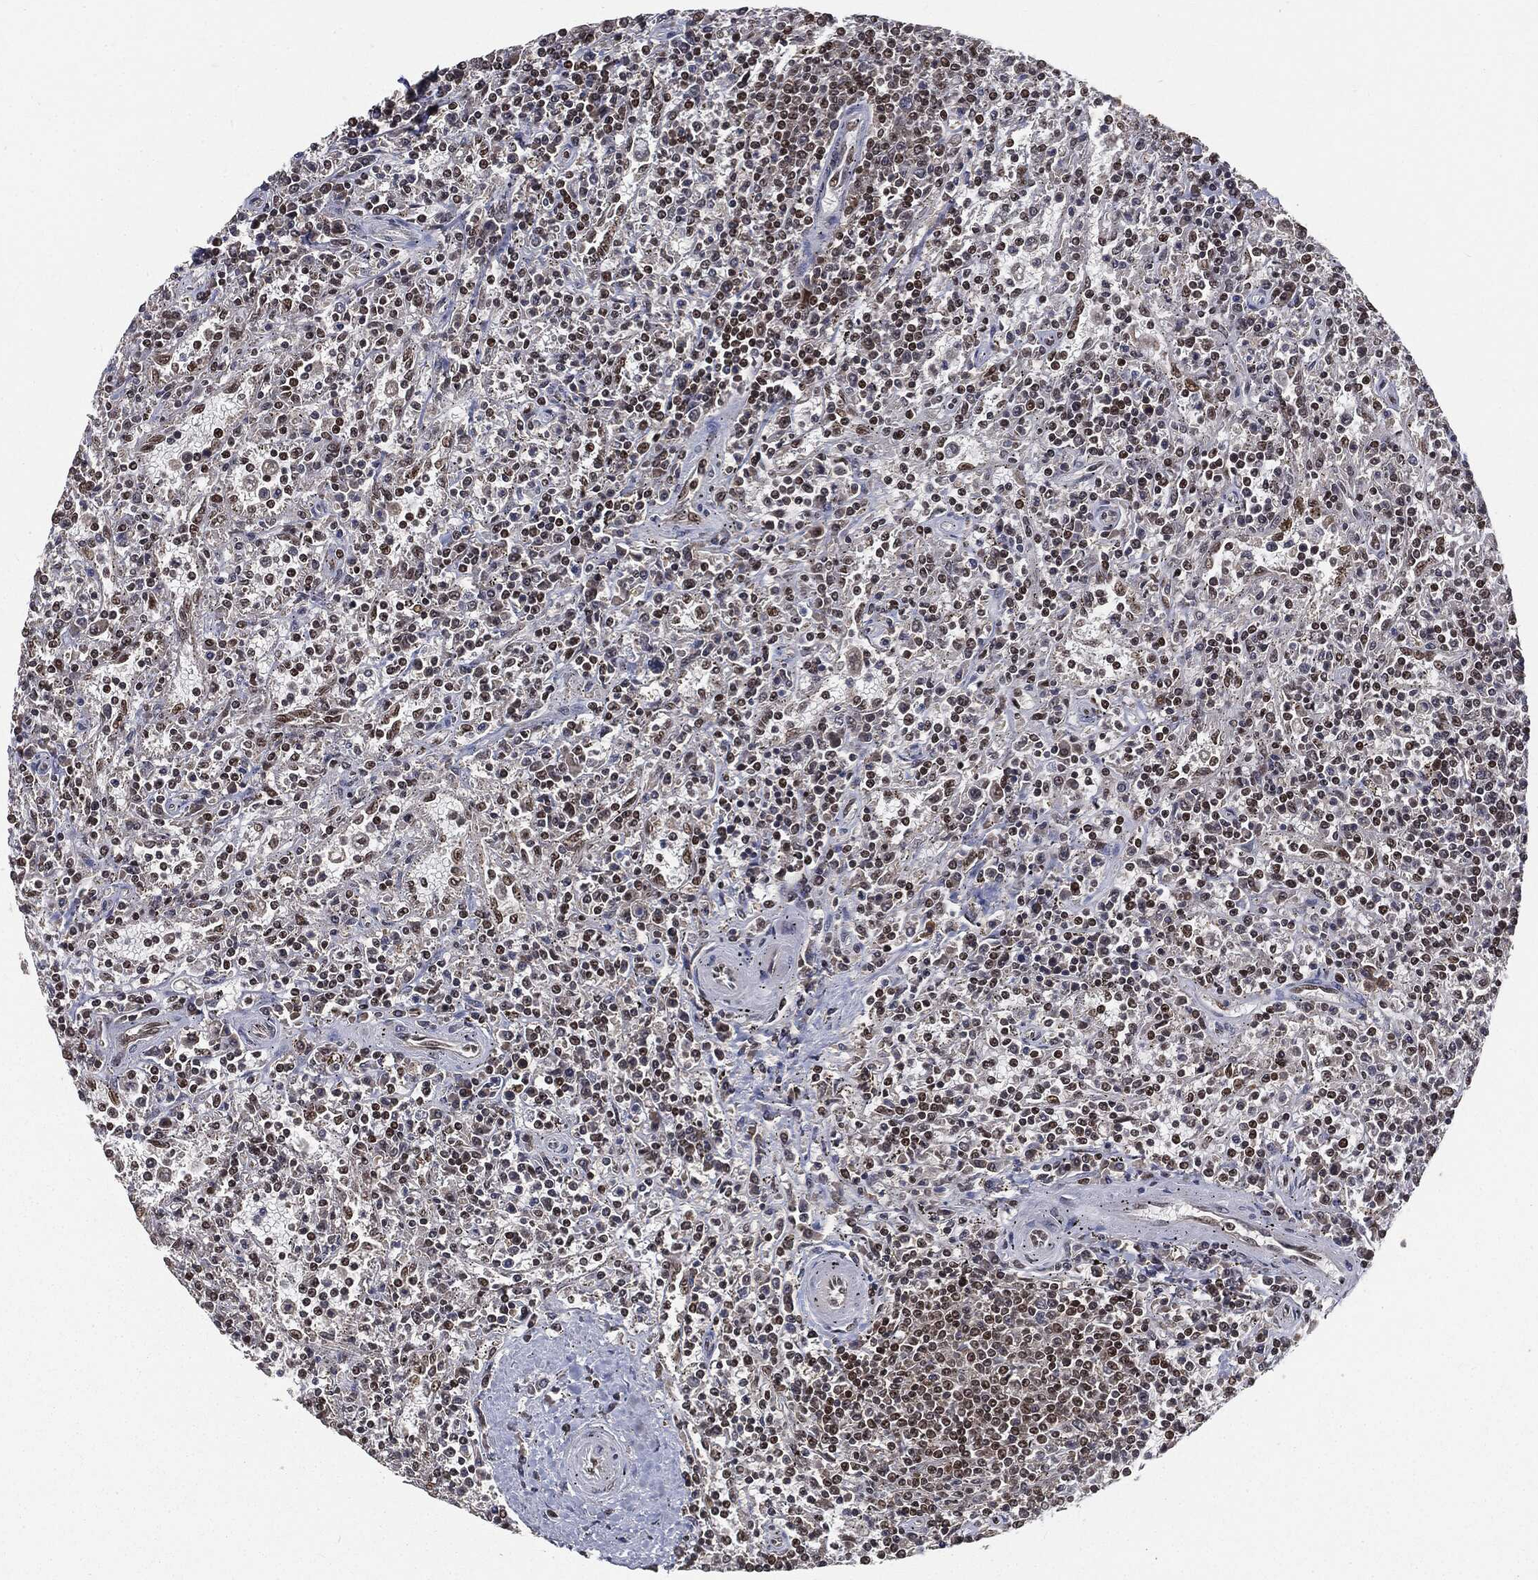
{"staining": {"intensity": "moderate", "quantity": "<25%", "location": "nuclear"}, "tissue": "lymphoma", "cell_type": "Tumor cells", "image_type": "cancer", "snomed": [{"axis": "morphology", "description": "Malignant lymphoma, non-Hodgkin's type, Low grade"}, {"axis": "topography", "description": "Spleen"}], "caption": "Human malignant lymphoma, non-Hodgkin's type (low-grade) stained for a protein (brown) displays moderate nuclear positive expression in approximately <25% of tumor cells.", "gene": "DPH2", "patient": {"sex": "male", "age": 62}}